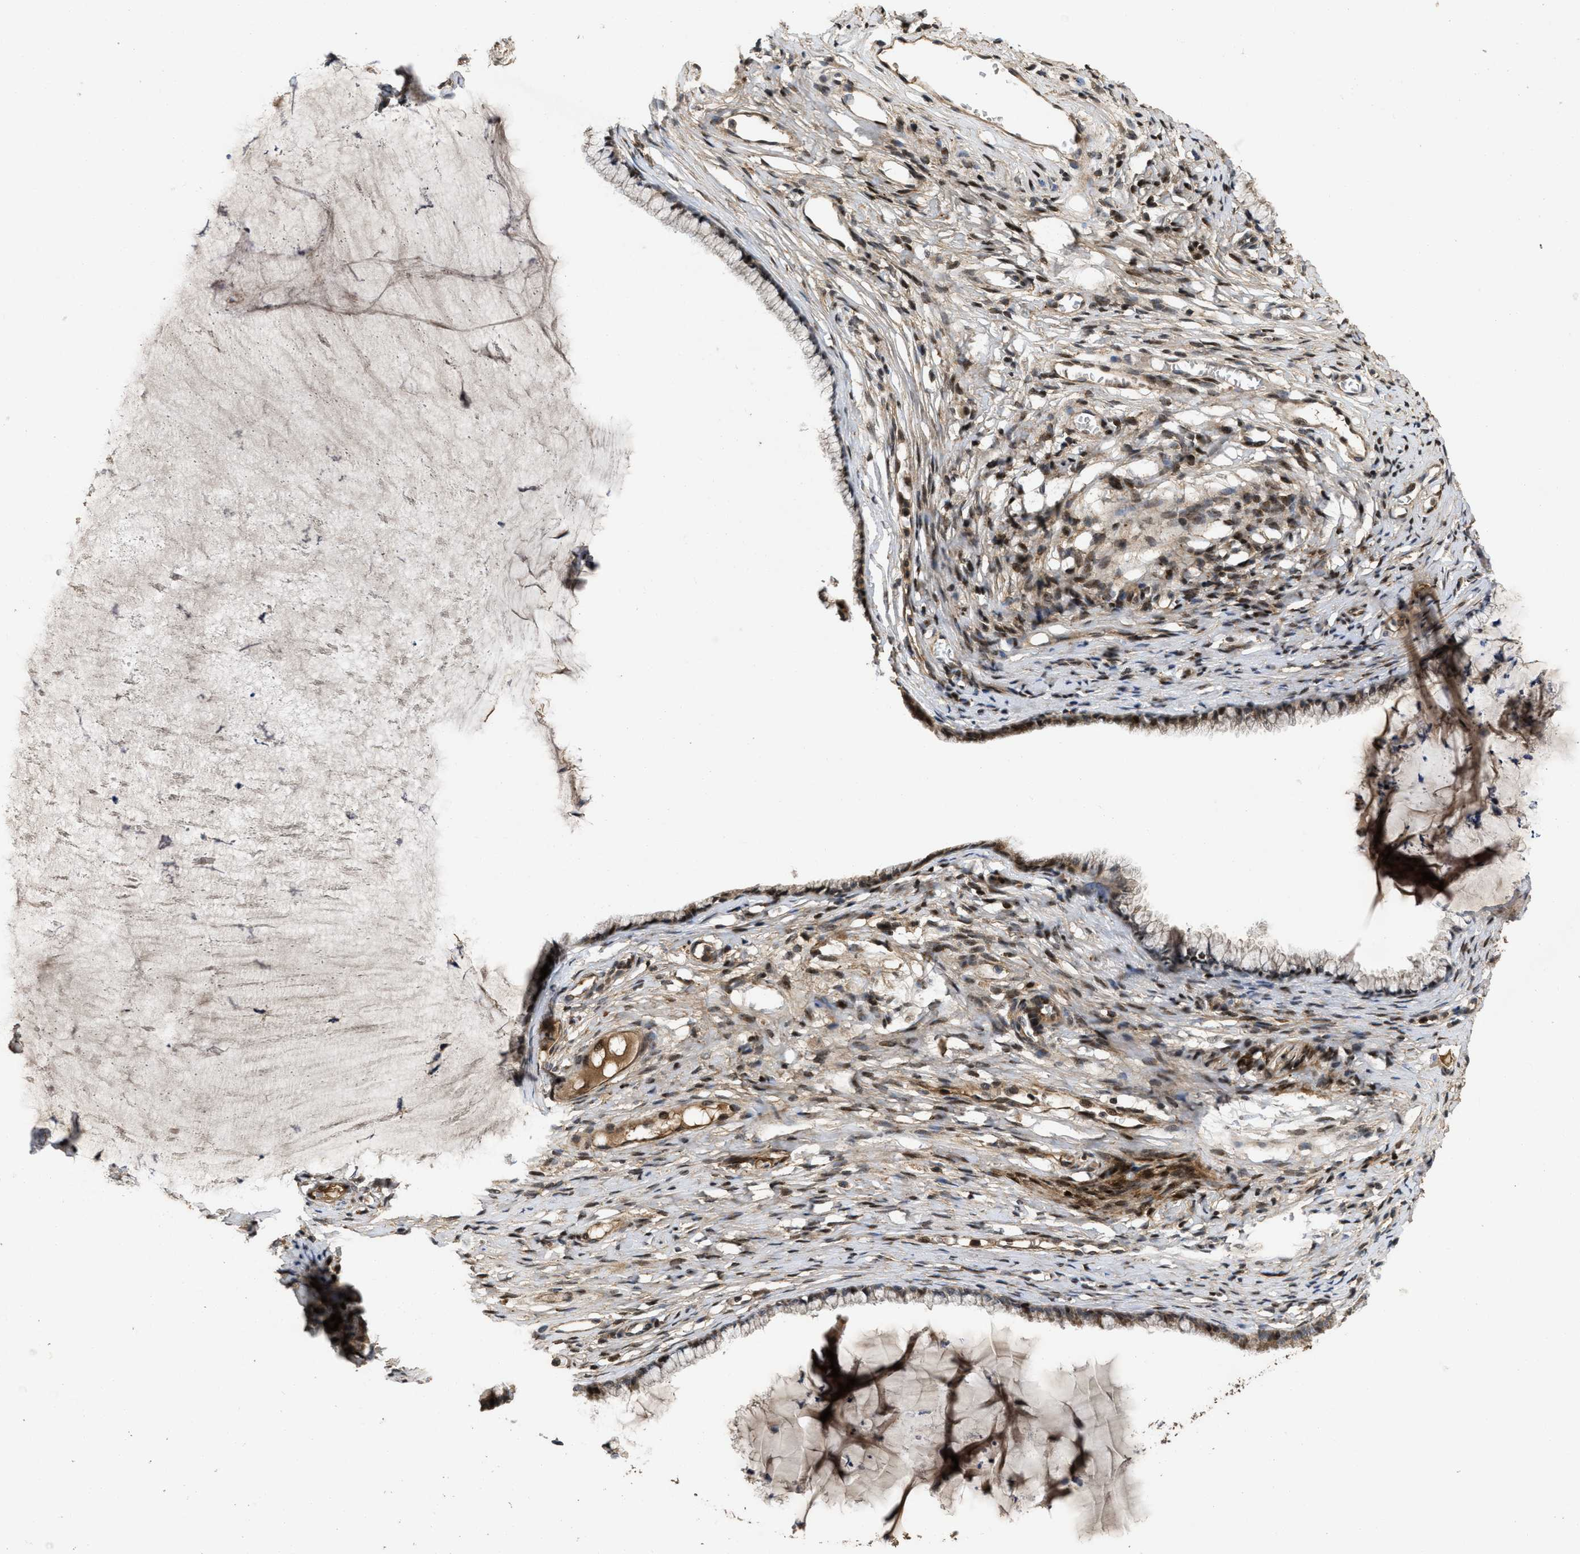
{"staining": {"intensity": "moderate", "quantity": "<25%", "location": "cytoplasmic/membranous,nuclear"}, "tissue": "cervix", "cell_type": "Glandular cells", "image_type": "normal", "snomed": [{"axis": "morphology", "description": "Normal tissue, NOS"}, {"axis": "topography", "description": "Cervix"}], "caption": "Approximately <25% of glandular cells in normal cervix demonstrate moderate cytoplasmic/membranous,nuclear protein expression as visualized by brown immunohistochemical staining.", "gene": "CBR3", "patient": {"sex": "female", "age": 77}}